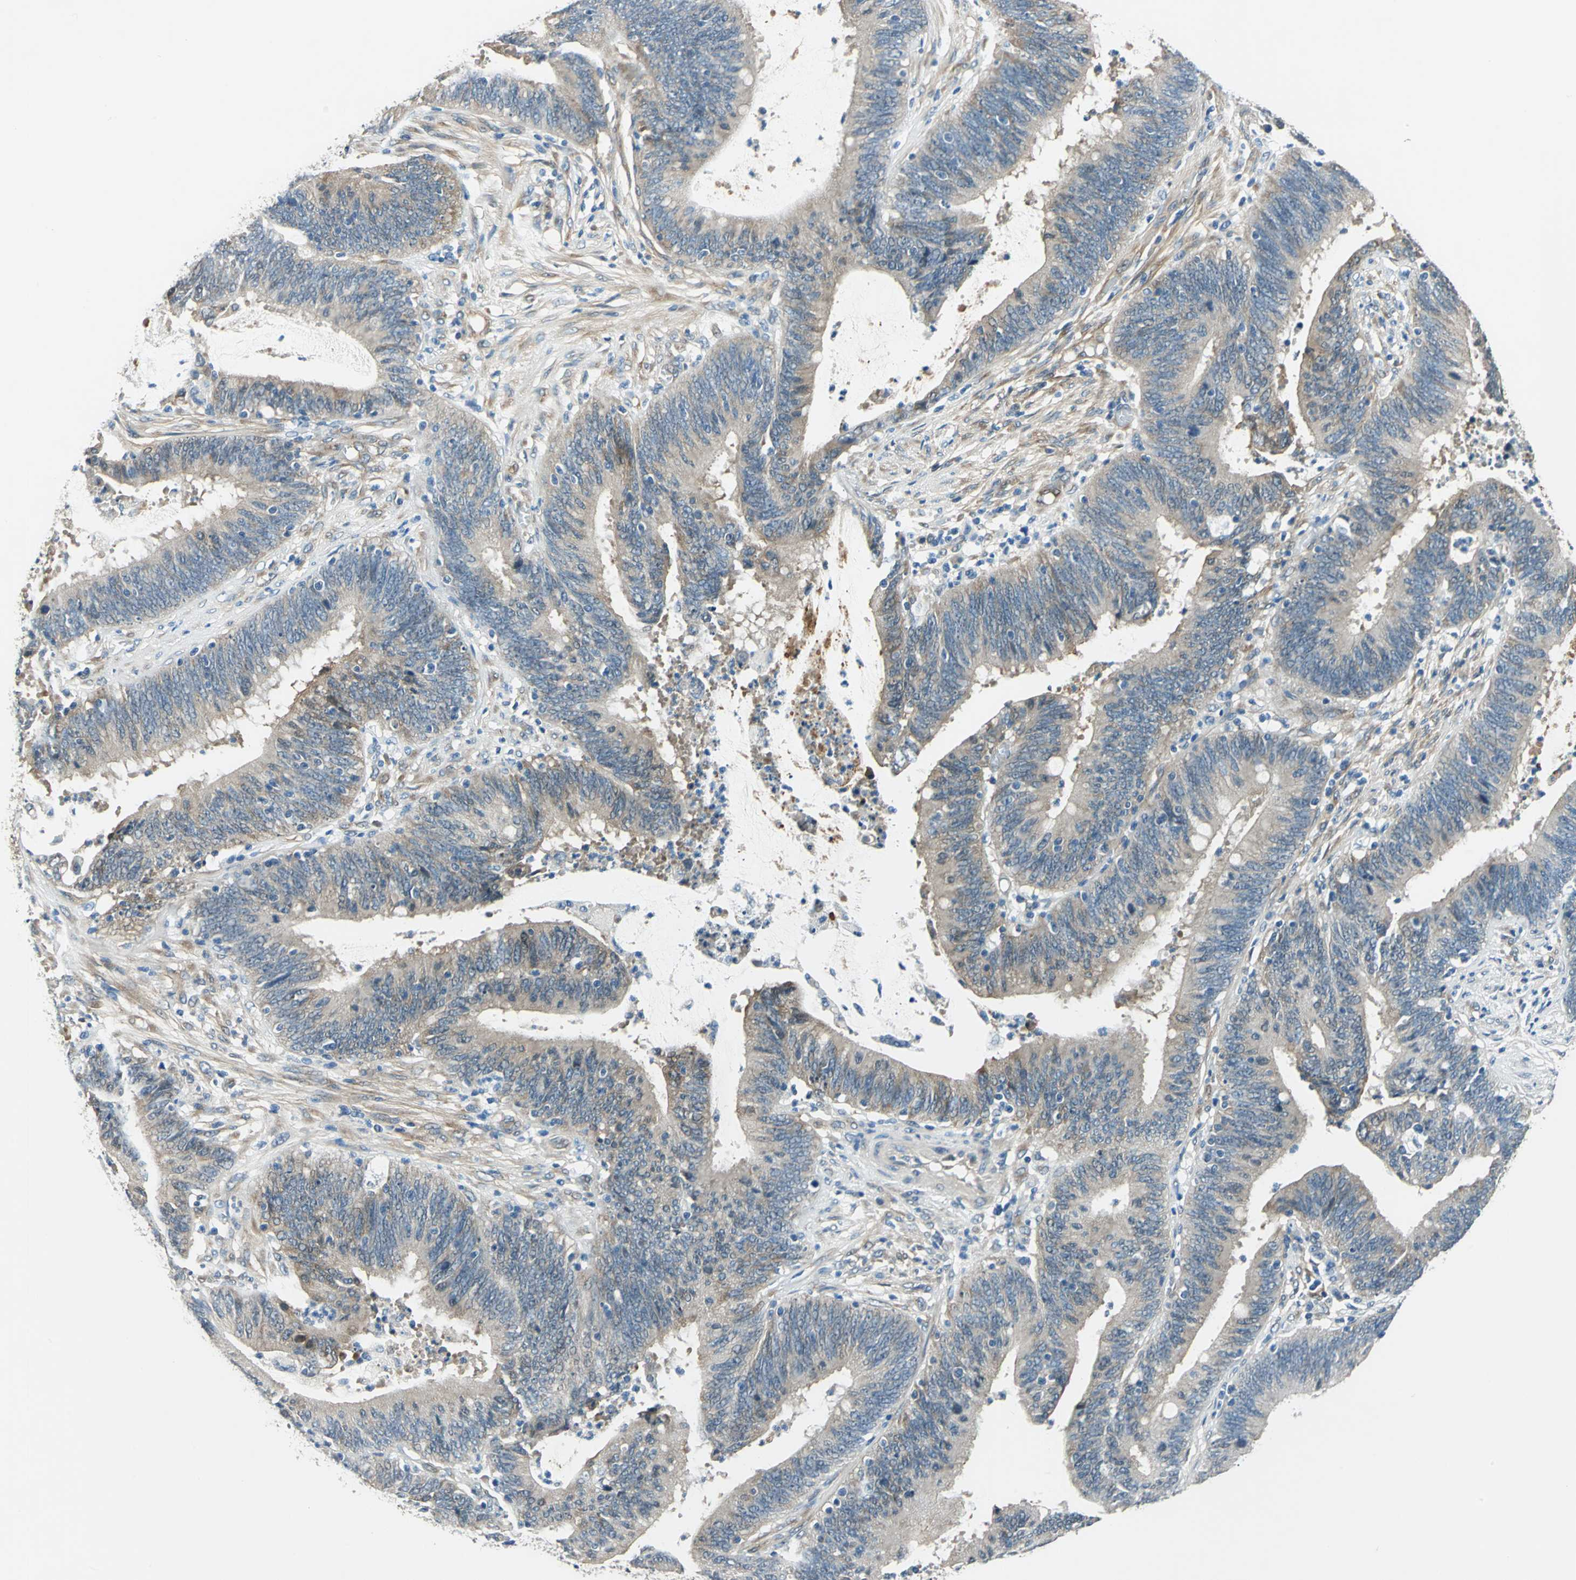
{"staining": {"intensity": "weak", "quantity": "25%-75%", "location": "cytoplasmic/membranous"}, "tissue": "colorectal cancer", "cell_type": "Tumor cells", "image_type": "cancer", "snomed": [{"axis": "morphology", "description": "Adenocarcinoma, NOS"}, {"axis": "topography", "description": "Rectum"}], "caption": "This is a photomicrograph of immunohistochemistry (IHC) staining of adenocarcinoma (colorectal), which shows weak positivity in the cytoplasmic/membranous of tumor cells.", "gene": "CDC42EP1", "patient": {"sex": "female", "age": 66}}